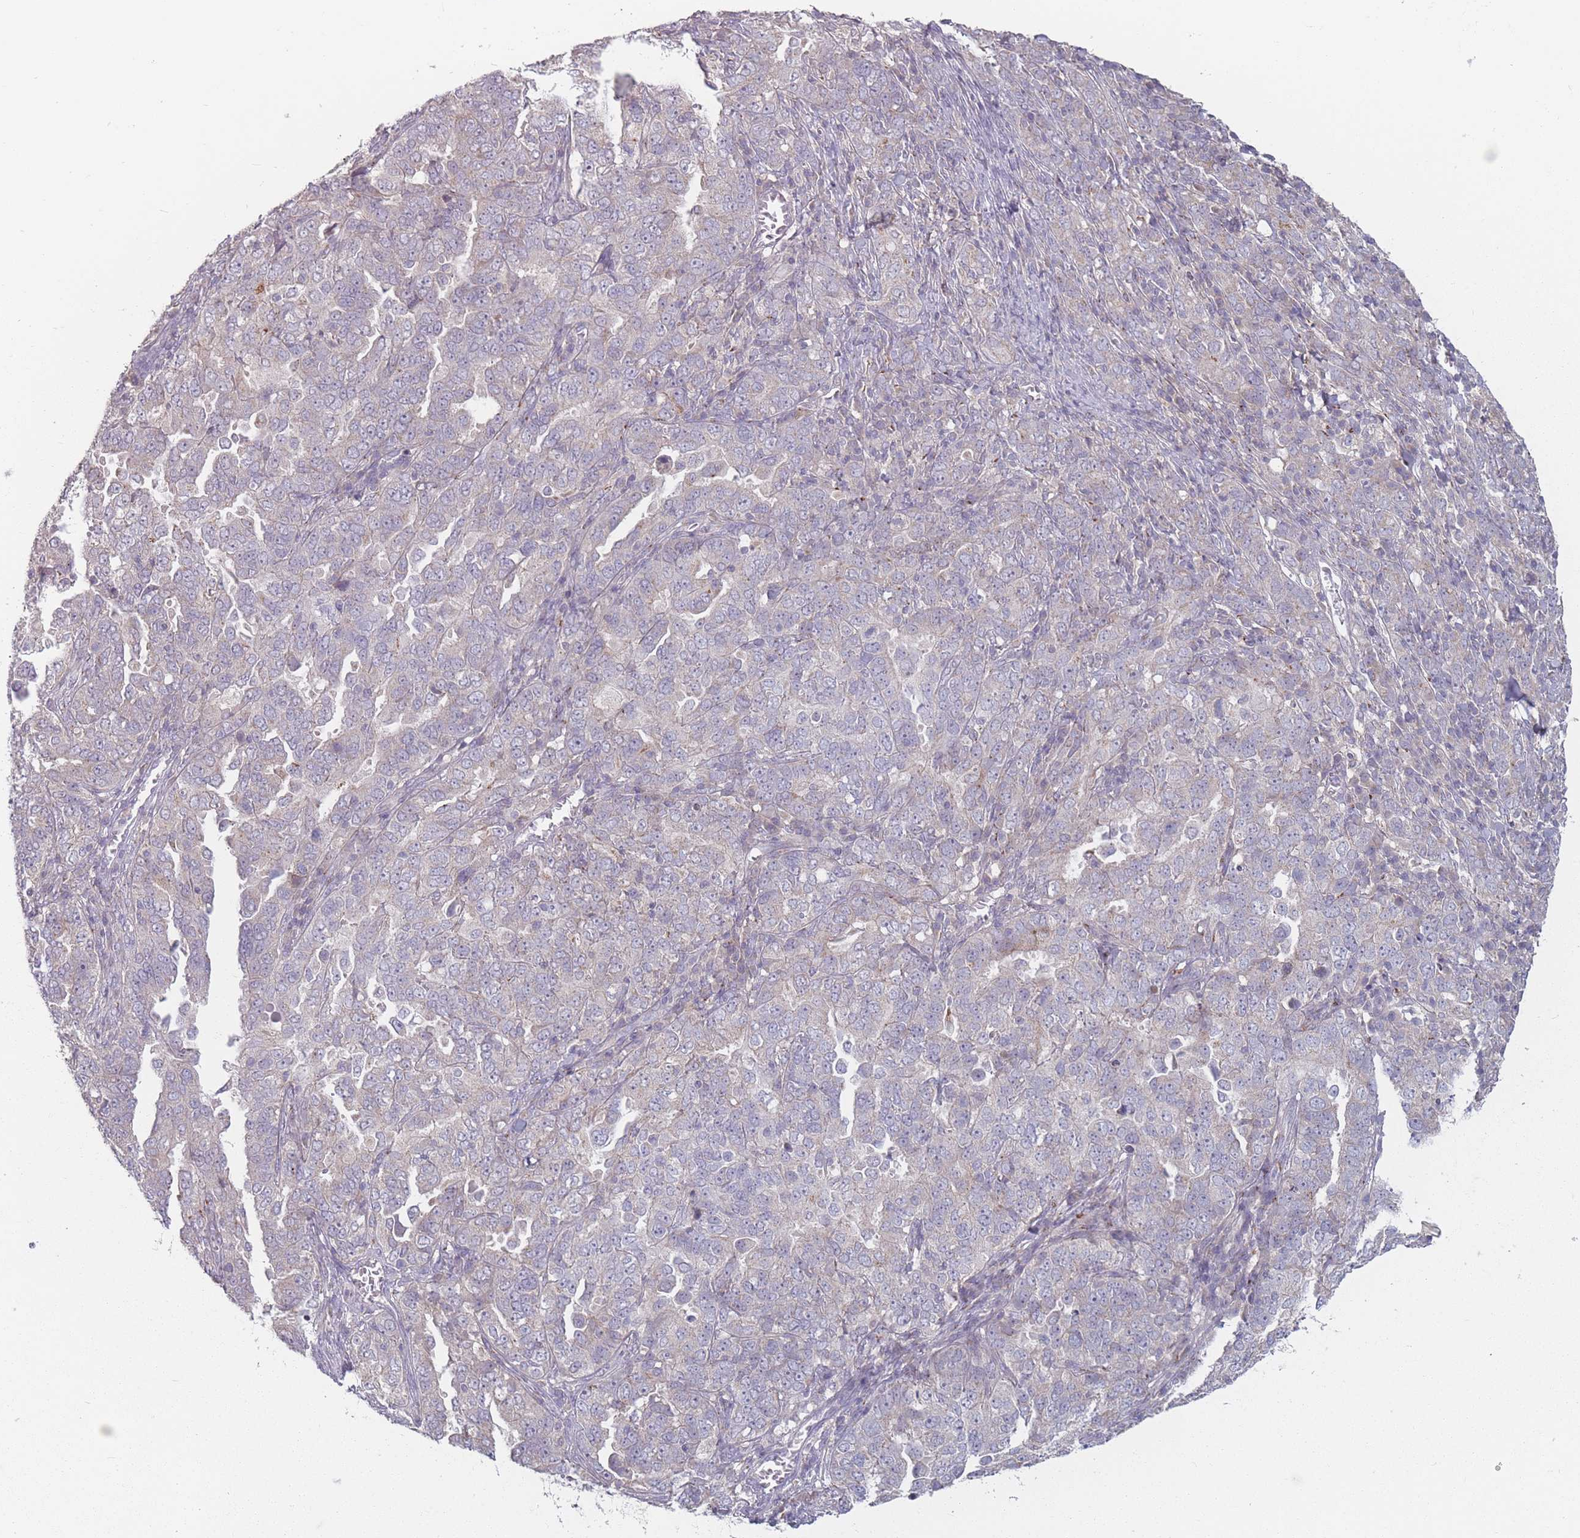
{"staining": {"intensity": "negative", "quantity": "none", "location": "none"}, "tissue": "ovarian cancer", "cell_type": "Tumor cells", "image_type": "cancer", "snomed": [{"axis": "morphology", "description": "Carcinoma, endometroid"}, {"axis": "topography", "description": "Ovary"}], "caption": "High magnification brightfield microscopy of ovarian cancer stained with DAB (3,3'-diaminobenzidine) (brown) and counterstained with hematoxylin (blue): tumor cells show no significant expression. (DAB IHC with hematoxylin counter stain).", "gene": "AKAIN1", "patient": {"sex": "female", "age": 62}}